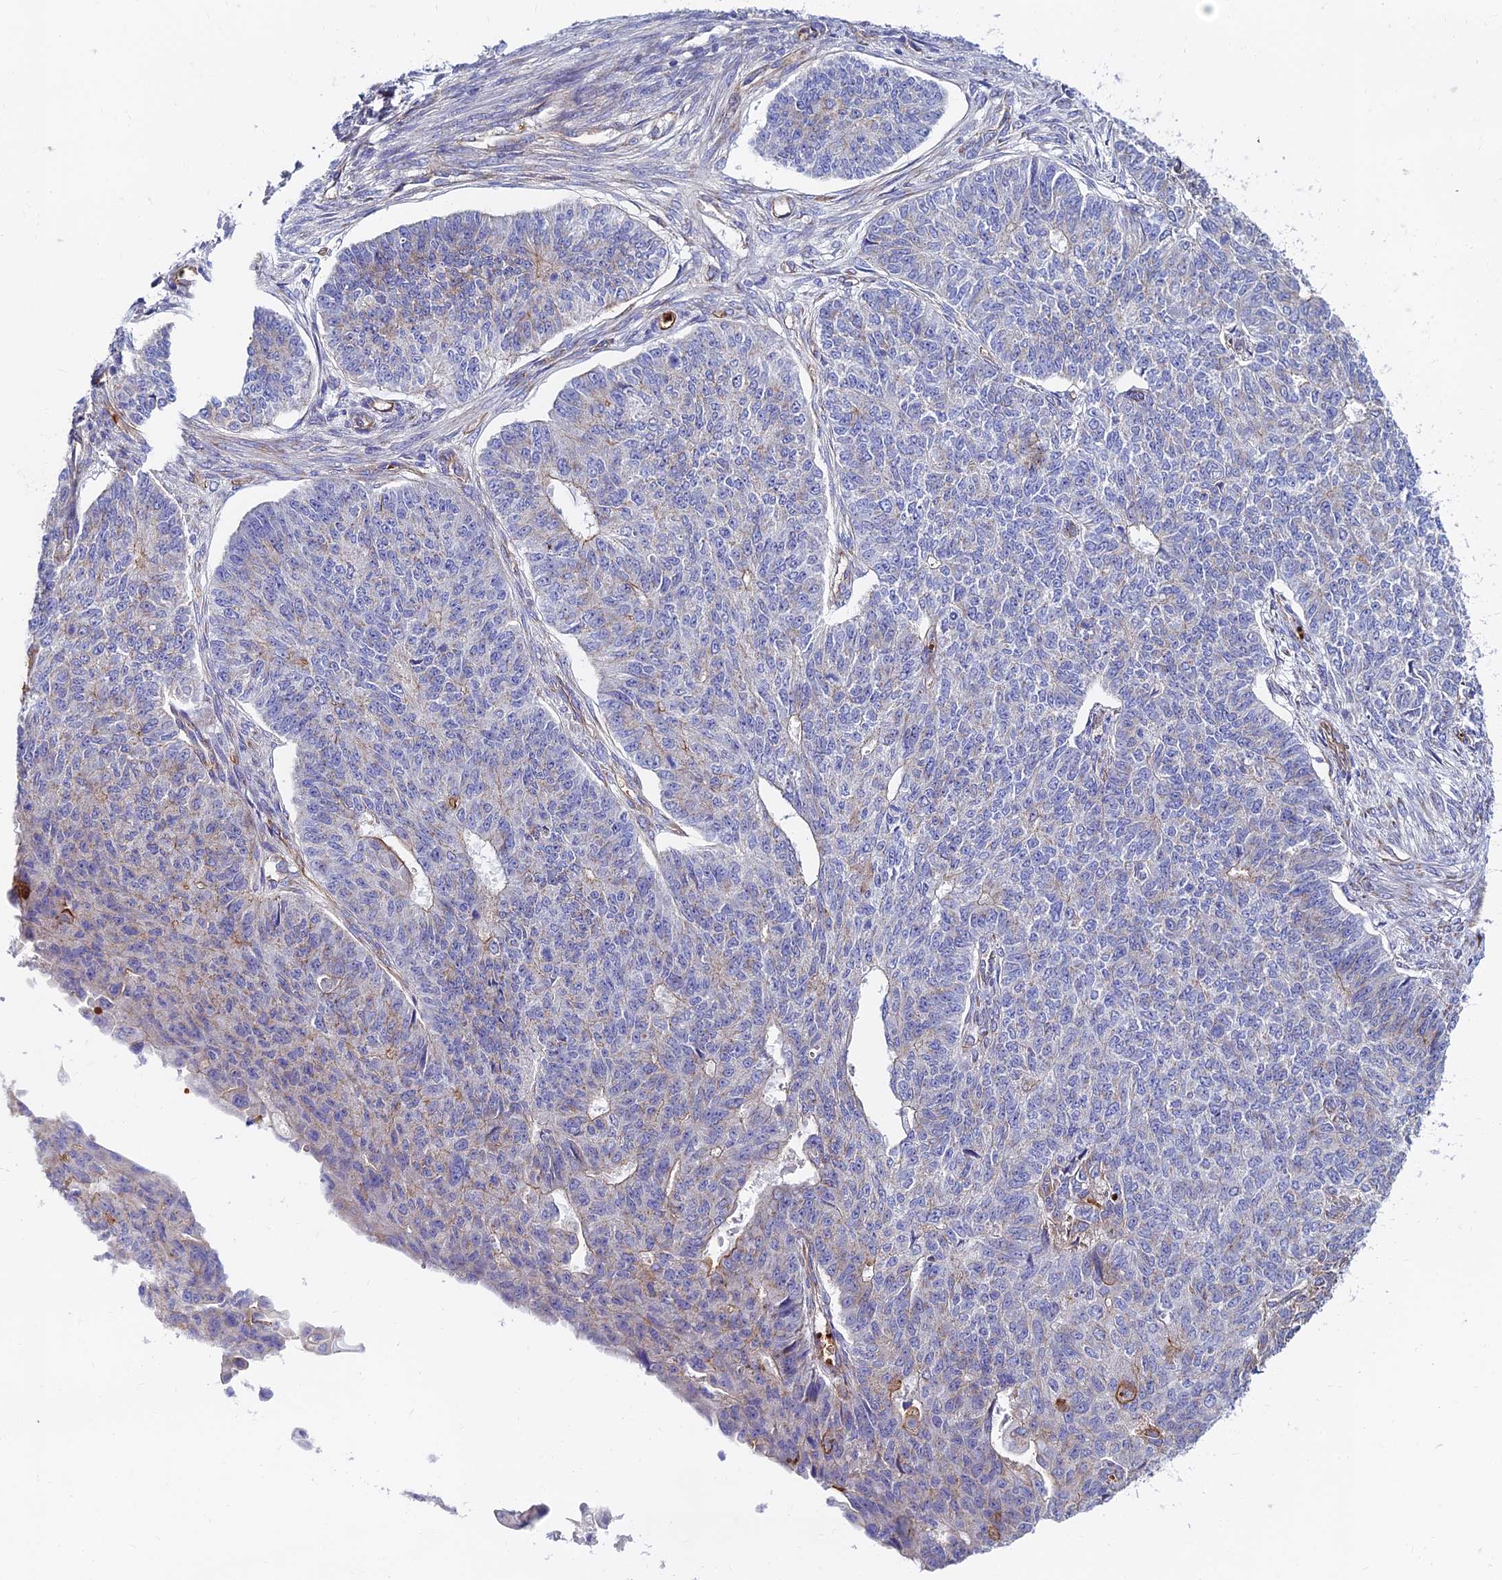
{"staining": {"intensity": "negative", "quantity": "none", "location": "none"}, "tissue": "endometrial cancer", "cell_type": "Tumor cells", "image_type": "cancer", "snomed": [{"axis": "morphology", "description": "Adenocarcinoma, NOS"}, {"axis": "topography", "description": "Endometrium"}], "caption": "This is a image of immunohistochemistry (IHC) staining of endometrial adenocarcinoma, which shows no positivity in tumor cells.", "gene": "ADGRF3", "patient": {"sex": "female", "age": 32}}